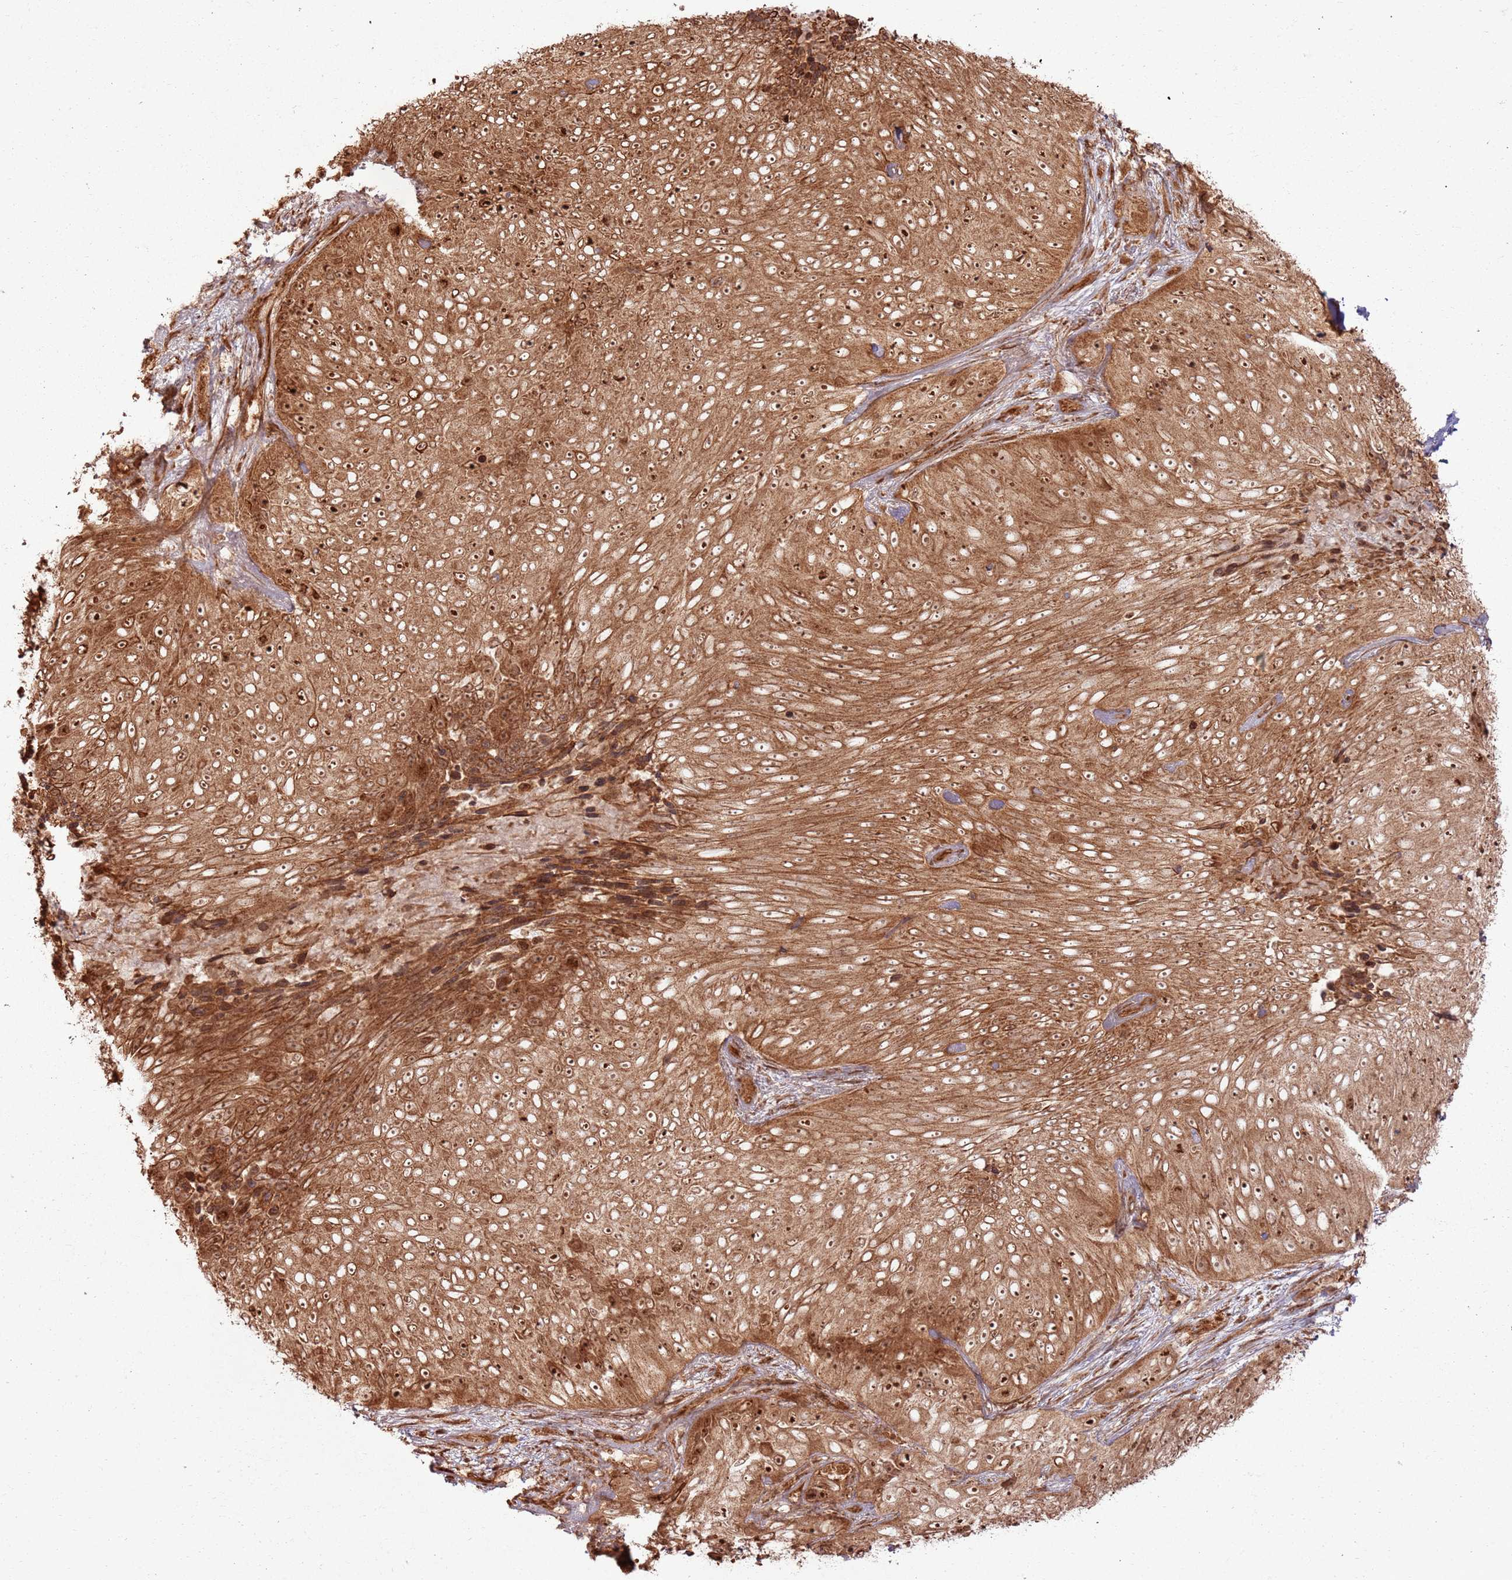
{"staining": {"intensity": "strong", "quantity": ">75%", "location": "cytoplasmic/membranous,nuclear"}, "tissue": "skin cancer", "cell_type": "Tumor cells", "image_type": "cancer", "snomed": [{"axis": "morphology", "description": "Squamous cell carcinoma, NOS"}, {"axis": "topography", "description": "Skin"}], "caption": "Strong cytoplasmic/membranous and nuclear expression for a protein is appreciated in approximately >75% of tumor cells of skin cancer using IHC.", "gene": "TBC1D13", "patient": {"sex": "female", "age": 87}}